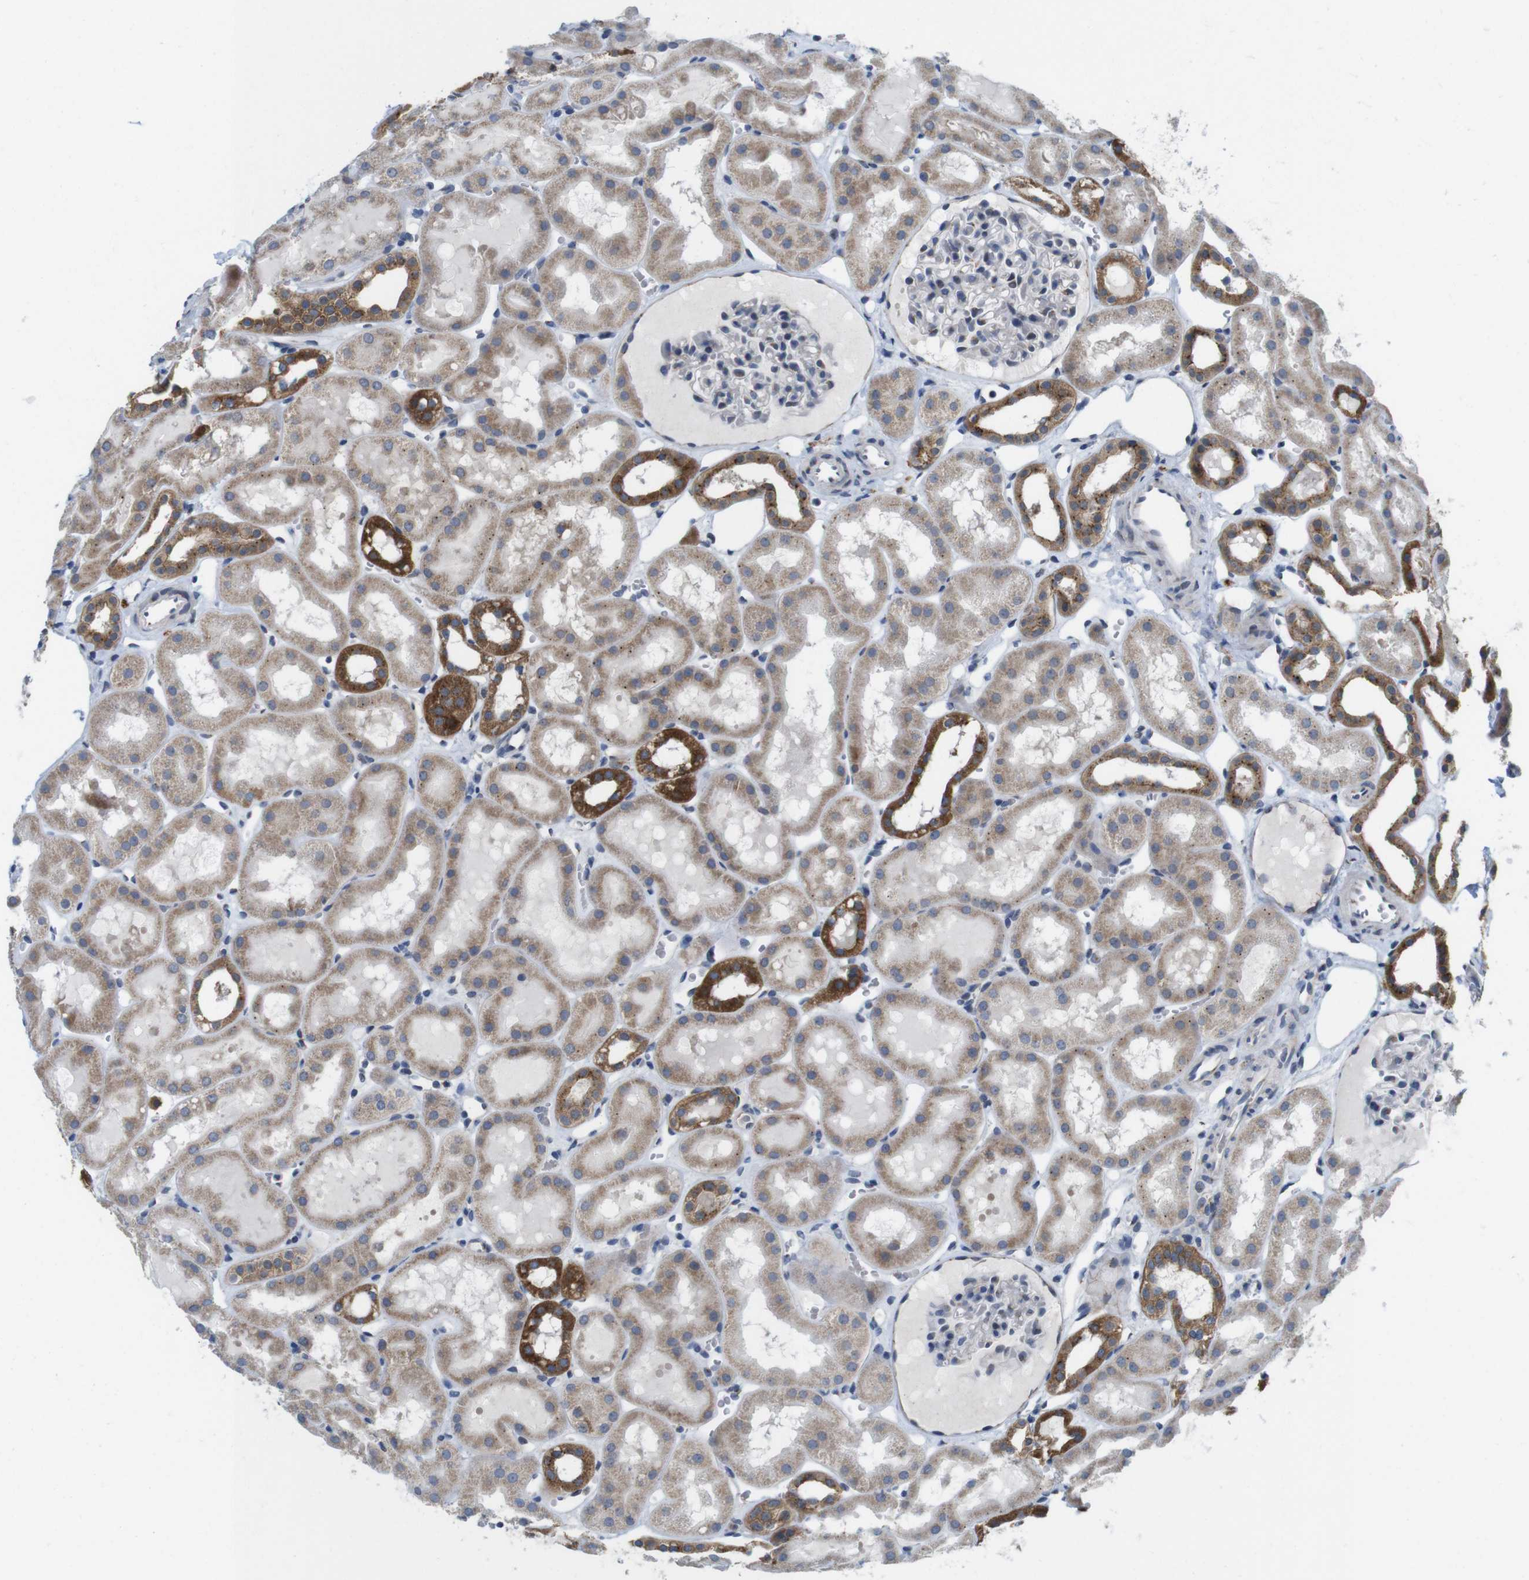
{"staining": {"intensity": "negative", "quantity": "none", "location": "none"}, "tissue": "kidney", "cell_type": "Cells in glomeruli", "image_type": "normal", "snomed": [{"axis": "morphology", "description": "Normal tissue, NOS"}, {"axis": "topography", "description": "Kidney"}, {"axis": "topography", "description": "Urinary bladder"}], "caption": "Immunohistochemistry (IHC) of normal kidney displays no positivity in cells in glomeruli.", "gene": "EFCAB14", "patient": {"sex": "male", "age": 16}}